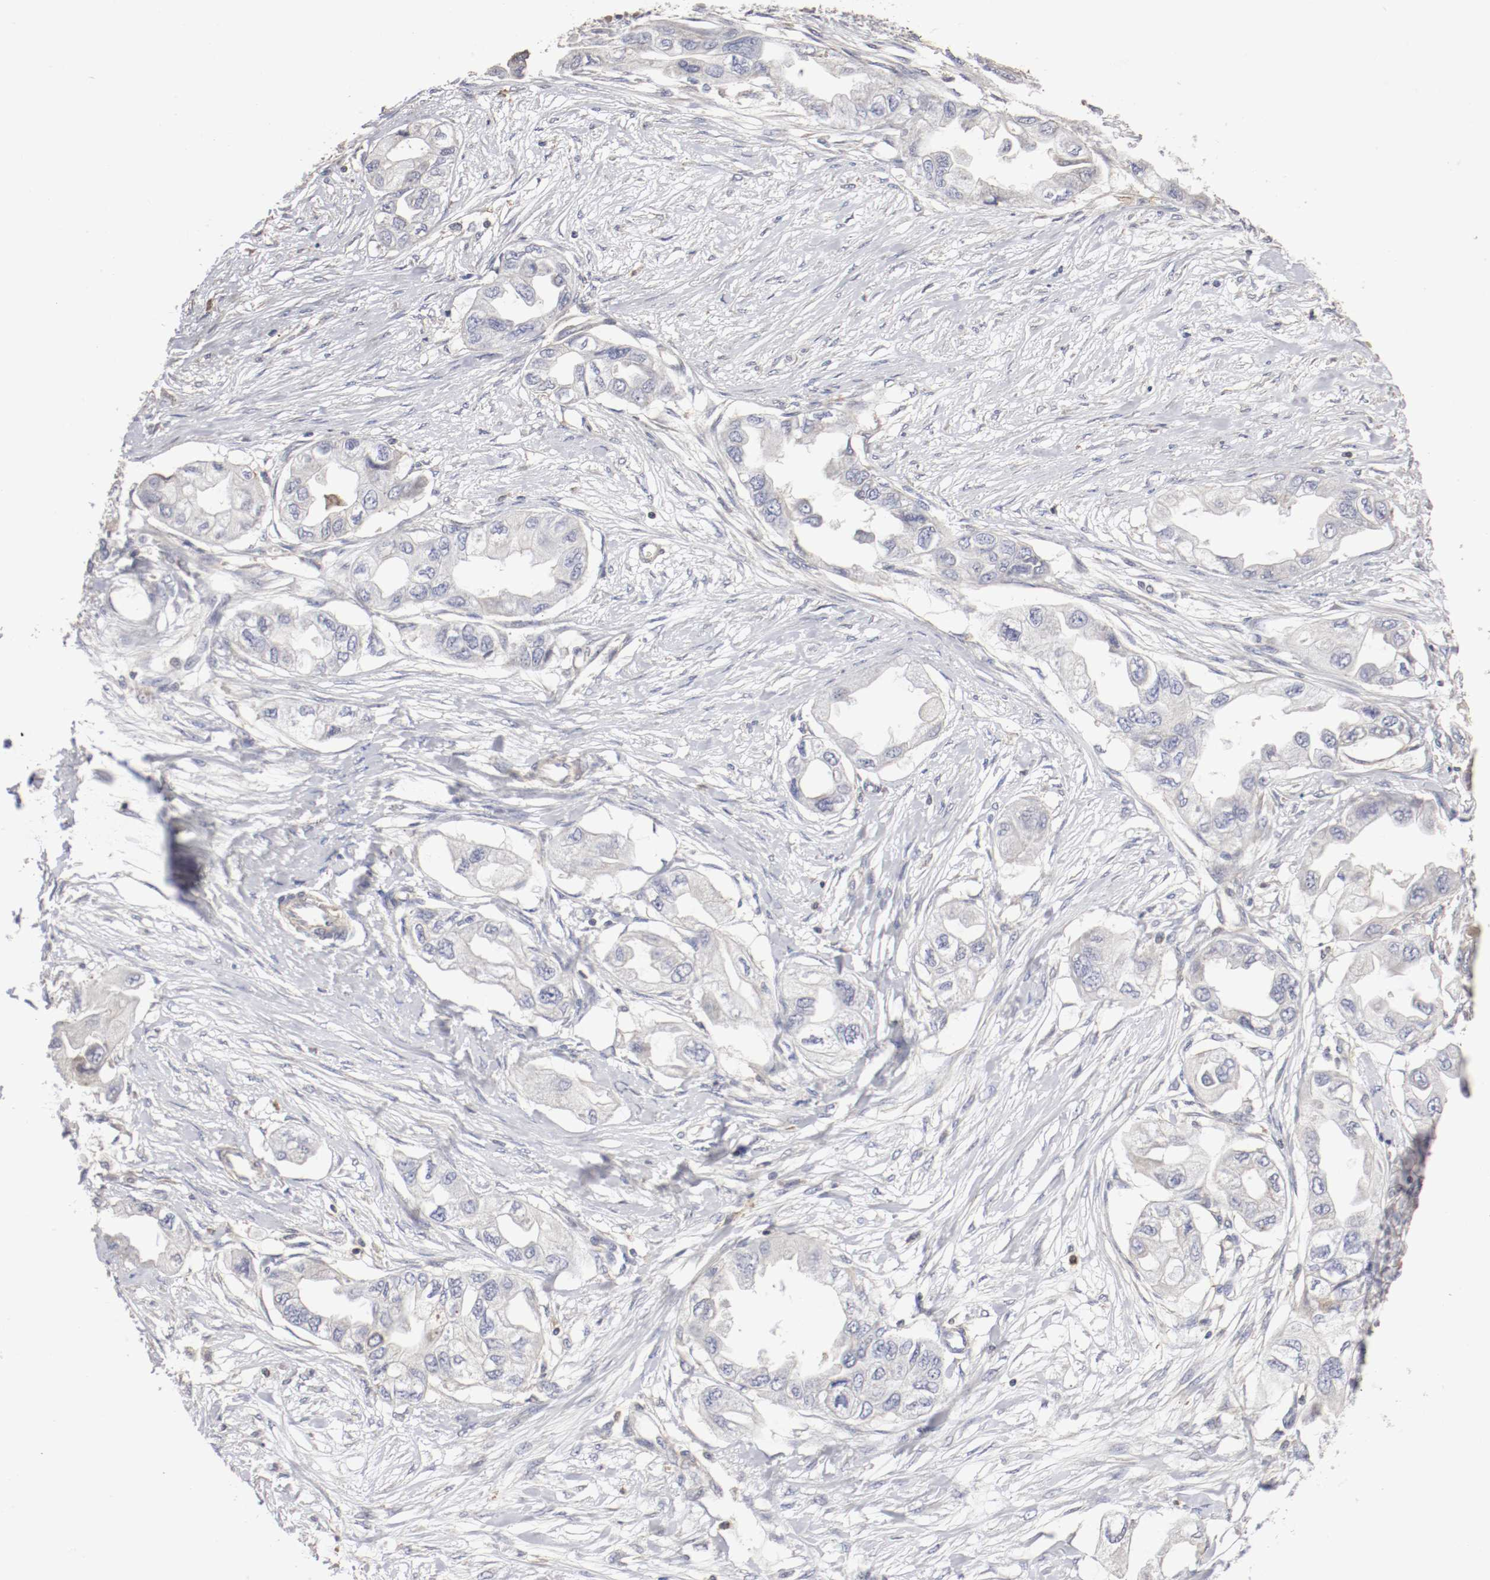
{"staining": {"intensity": "negative", "quantity": "none", "location": "none"}, "tissue": "endometrial cancer", "cell_type": "Tumor cells", "image_type": "cancer", "snomed": [{"axis": "morphology", "description": "Adenocarcinoma, NOS"}, {"axis": "topography", "description": "Endometrium"}], "caption": "Adenocarcinoma (endometrial) was stained to show a protein in brown. There is no significant positivity in tumor cells.", "gene": "CDK6", "patient": {"sex": "female", "age": 67}}